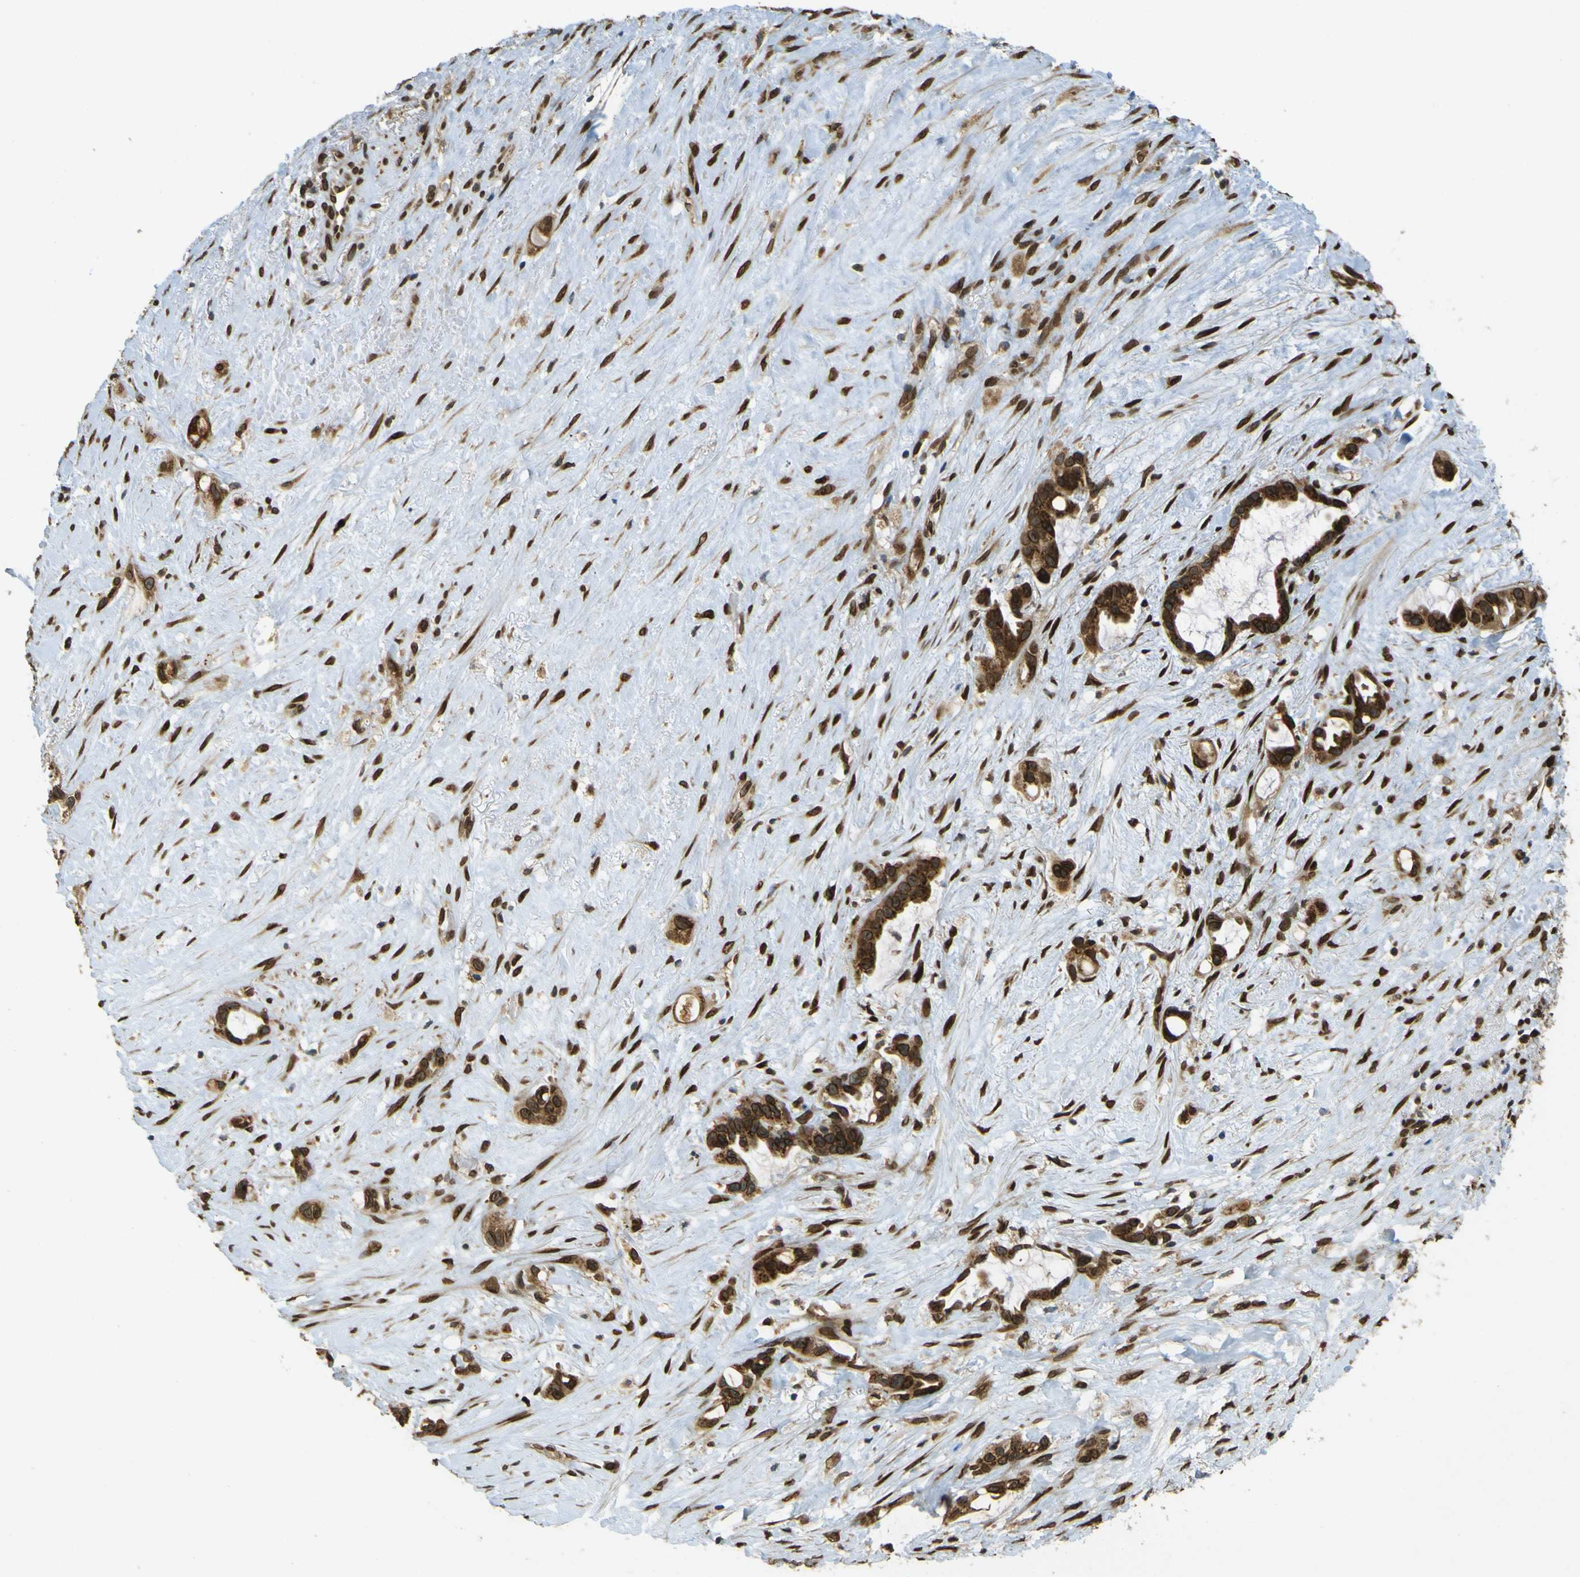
{"staining": {"intensity": "strong", "quantity": ">75%", "location": "cytoplasmic/membranous,nuclear"}, "tissue": "liver cancer", "cell_type": "Tumor cells", "image_type": "cancer", "snomed": [{"axis": "morphology", "description": "Cholangiocarcinoma"}, {"axis": "topography", "description": "Liver"}], "caption": "Immunohistochemistry (IHC) histopathology image of liver cancer (cholangiocarcinoma) stained for a protein (brown), which displays high levels of strong cytoplasmic/membranous and nuclear staining in approximately >75% of tumor cells.", "gene": "GALNT1", "patient": {"sex": "female", "age": 65}}